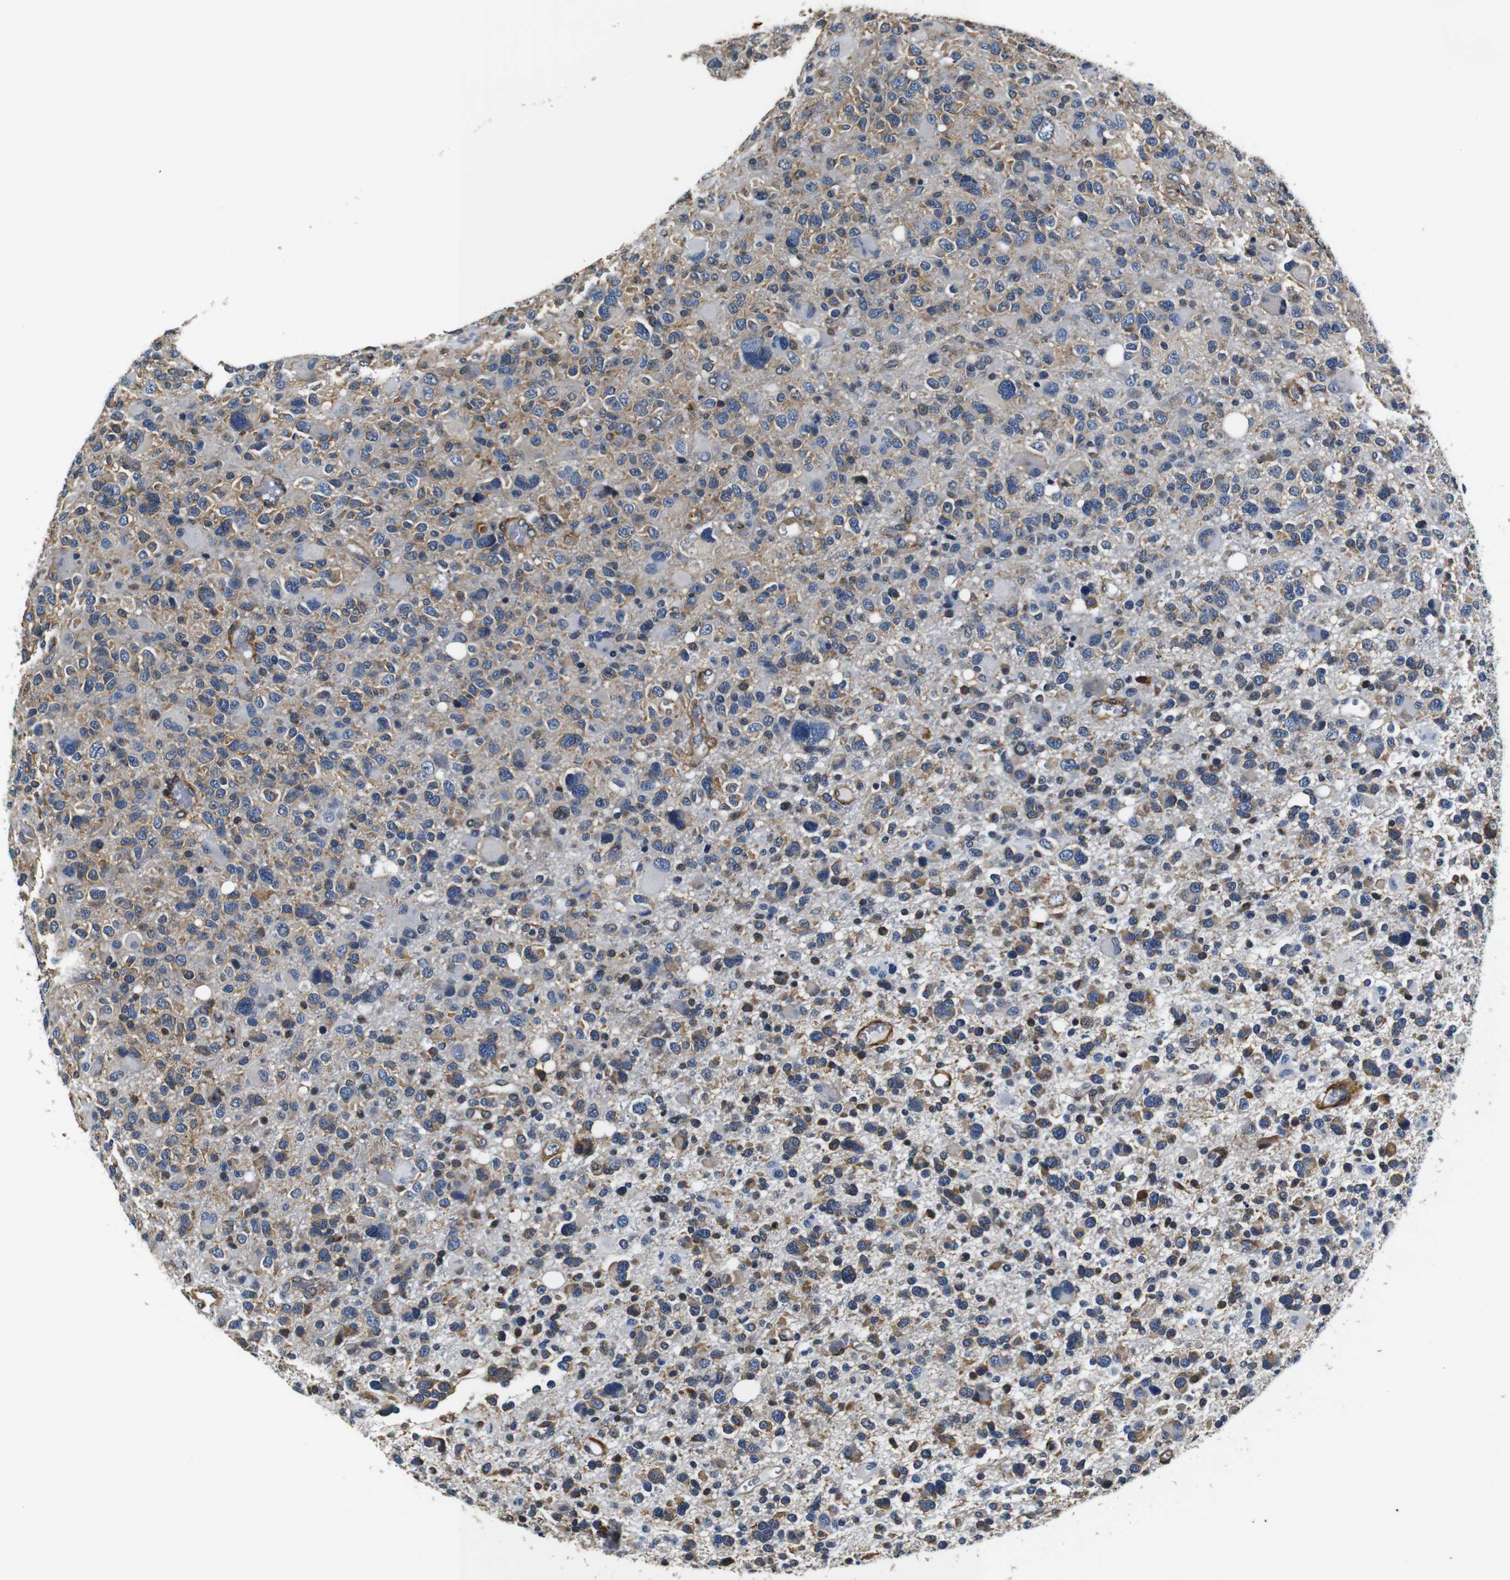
{"staining": {"intensity": "negative", "quantity": "none", "location": "none"}, "tissue": "glioma", "cell_type": "Tumor cells", "image_type": "cancer", "snomed": [{"axis": "morphology", "description": "Glioma, malignant, High grade"}, {"axis": "topography", "description": "Brain"}], "caption": "This is an immunohistochemistry (IHC) micrograph of human malignant glioma (high-grade). There is no expression in tumor cells.", "gene": "COL1A1", "patient": {"sex": "male", "age": 48}}